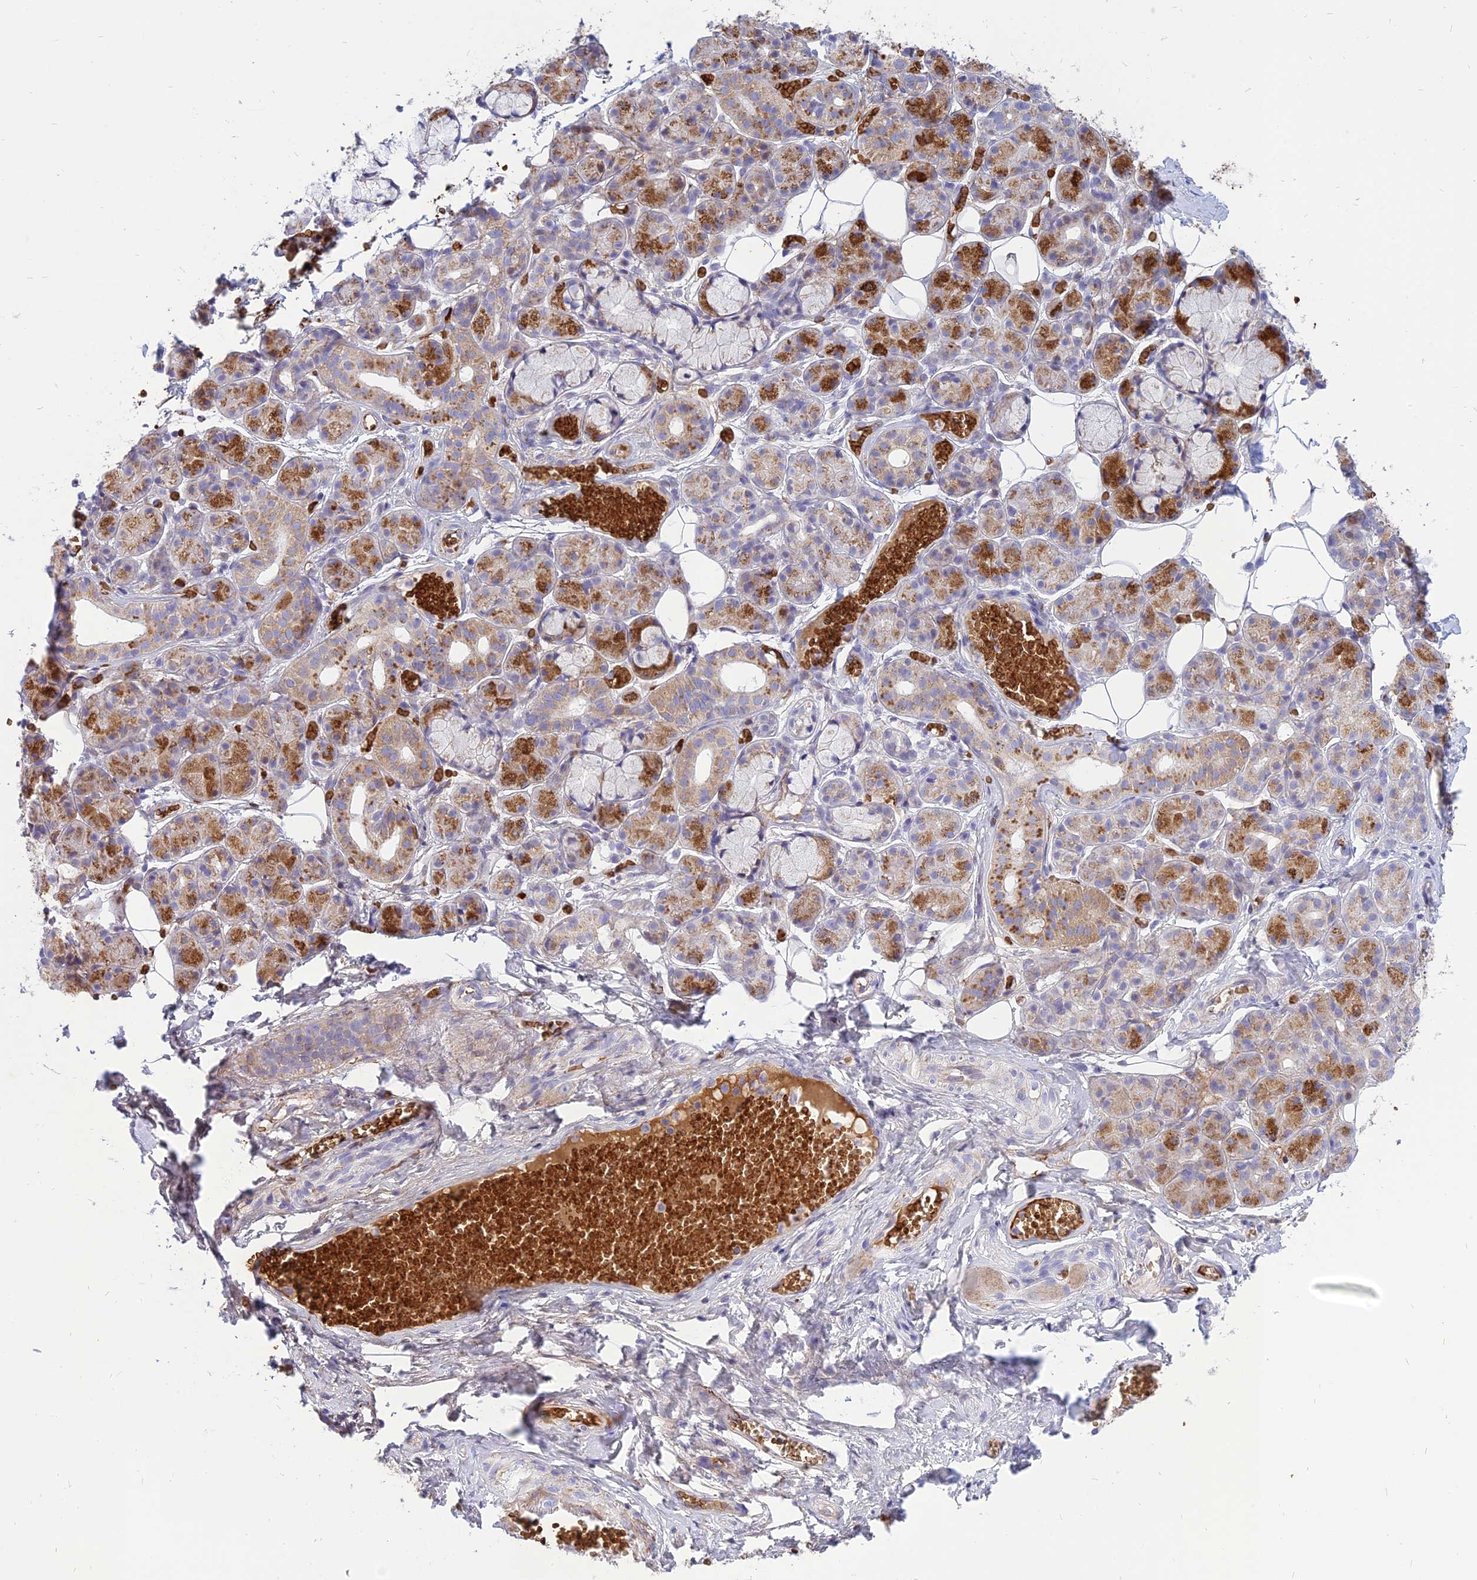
{"staining": {"intensity": "moderate", "quantity": "25%-75%", "location": "cytoplasmic/membranous"}, "tissue": "salivary gland", "cell_type": "Glandular cells", "image_type": "normal", "snomed": [{"axis": "morphology", "description": "Normal tissue, NOS"}, {"axis": "topography", "description": "Salivary gland"}], "caption": "The image displays immunohistochemical staining of unremarkable salivary gland. There is moderate cytoplasmic/membranous positivity is present in approximately 25%-75% of glandular cells.", "gene": "HHAT", "patient": {"sex": "male", "age": 63}}